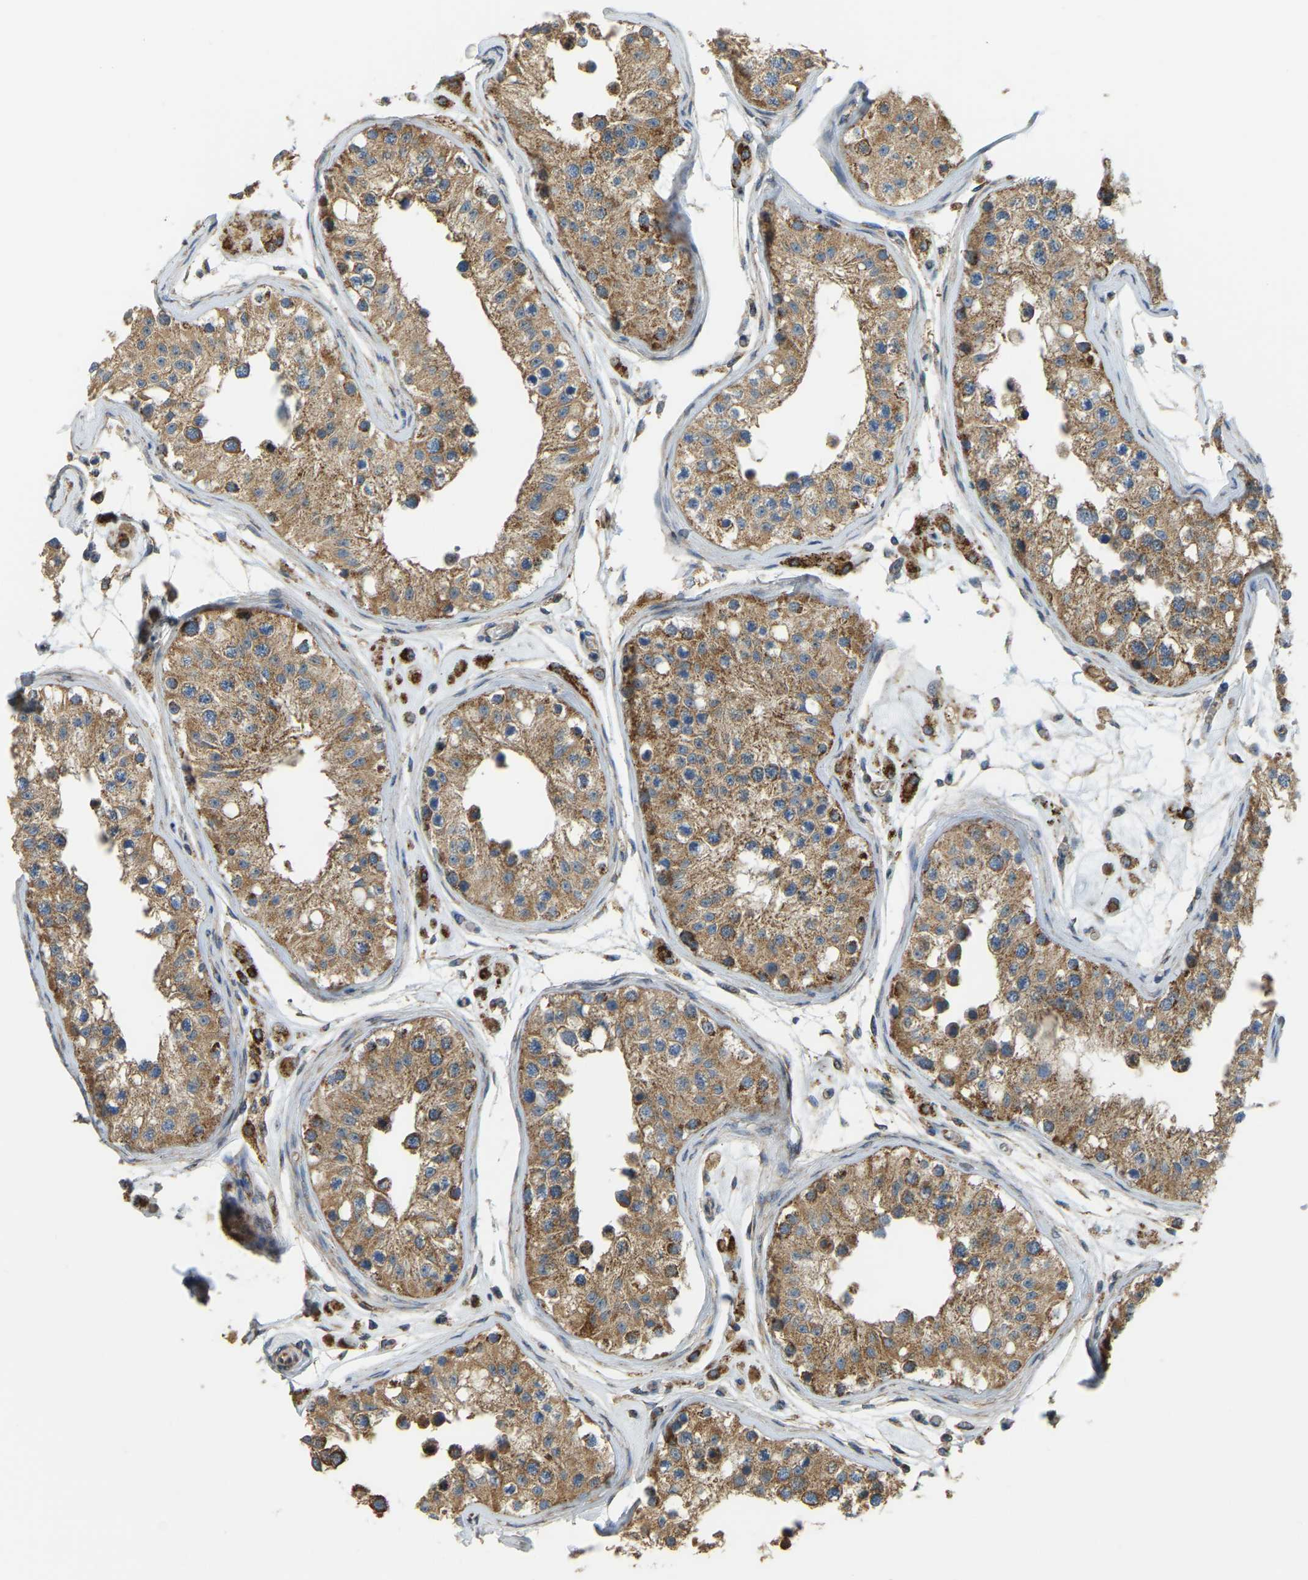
{"staining": {"intensity": "moderate", "quantity": ">75%", "location": "cytoplasmic/membranous"}, "tissue": "testis", "cell_type": "Cells in seminiferous ducts", "image_type": "normal", "snomed": [{"axis": "morphology", "description": "Normal tissue, NOS"}, {"axis": "morphology", "description": "Adenocarcinoma, metastatic, NOS"}, {"axis": "topography", "description": "Testis"}], "caption": "Immunohistochemistry (IHC) histopathology image of unremarkable human testis stained for a protein (brown), which shows medium levels of moderate cytoplasmic/membranous staining in approximately >75% of cells in seminiferous ducts.", "gene": "PSMD7", "patient": {"sex": "male", "age": 26}}